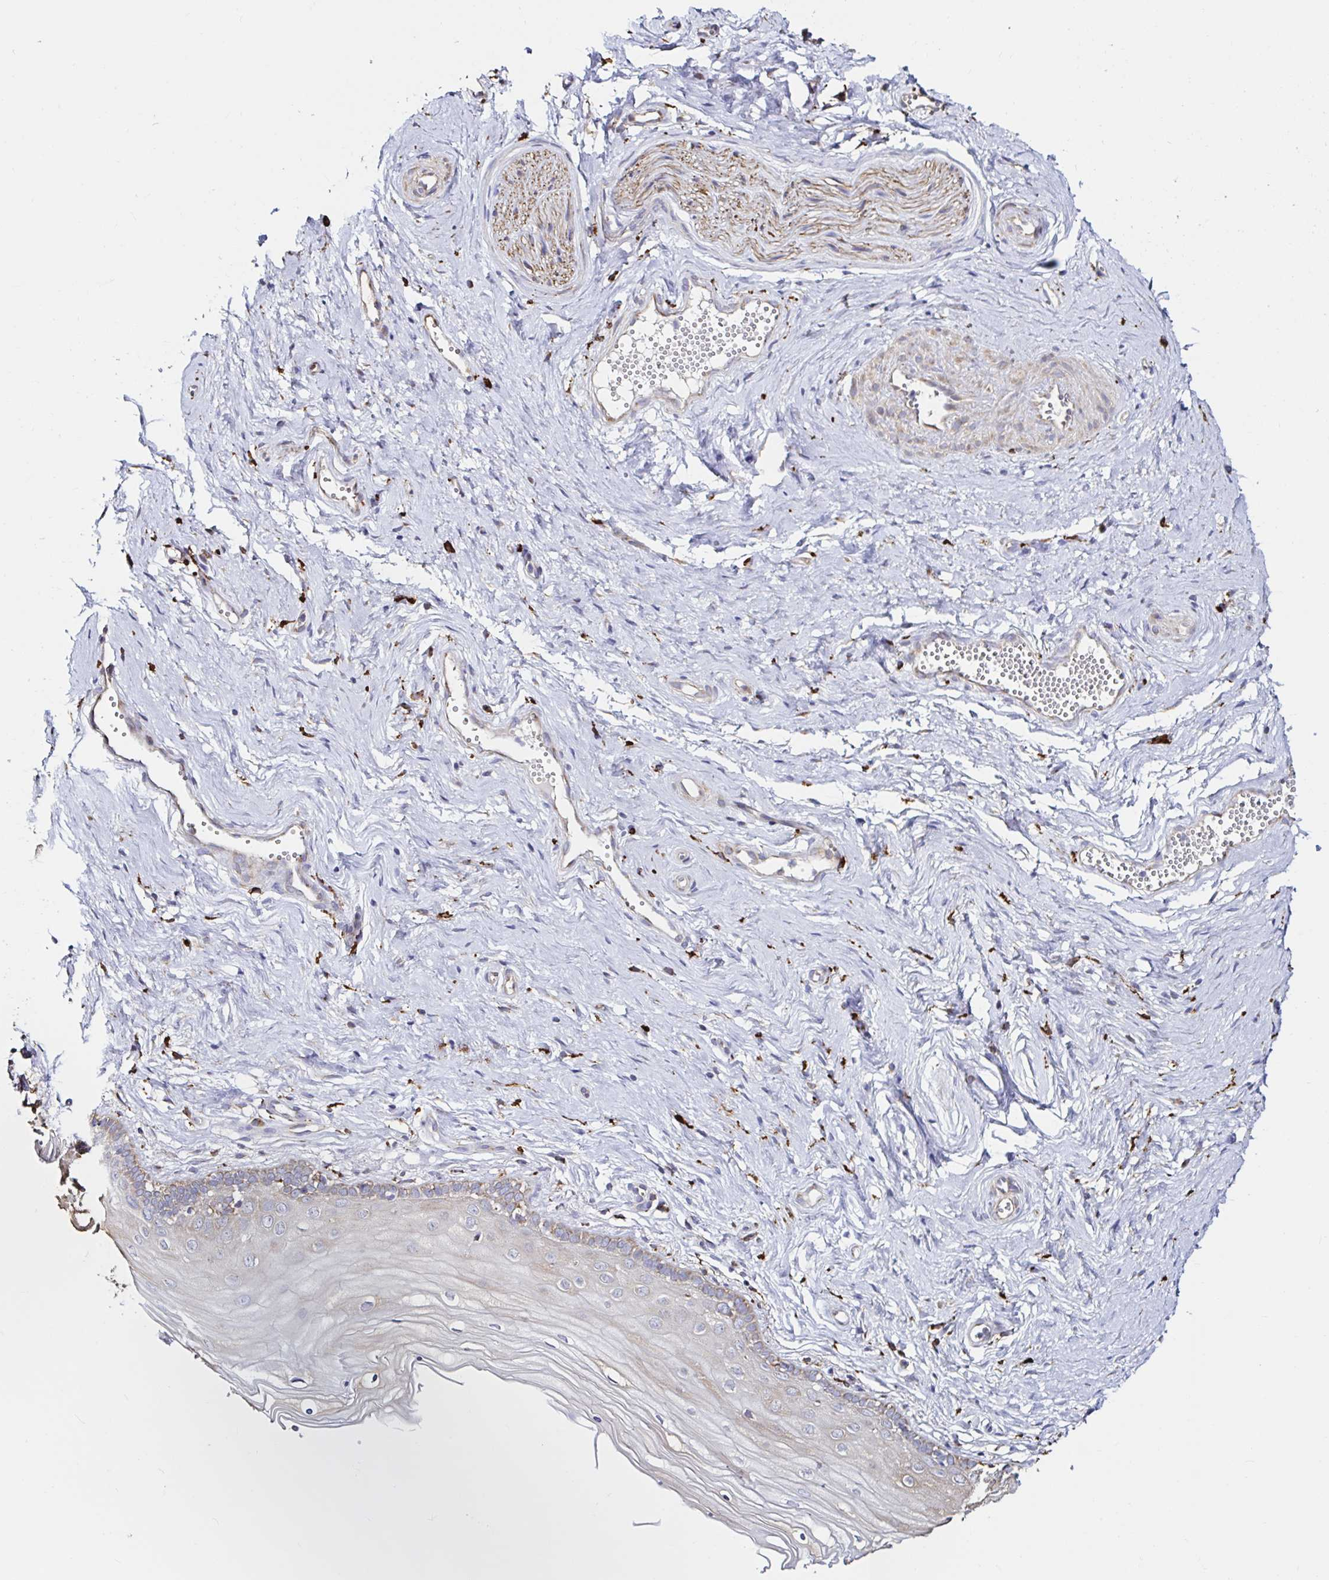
{"staining": {"intensity": "weak", "quantity": "25%-75%", "location": "cytoplasmic/membranous"}, "tissue": "vagina", "cell_type": "Squamous epithelial cells", "image_type": "normal", "snomed": [{"axis": "morphology", "description": "Normal tissue, NOS"}, {"axis": "topography", "description": "Vagina"}], "caption": "A brown stain labels weak cytoplasmic/membranous positivity of a protein in squamous epithelial cells of unremarkable human vagina.", "gene": "MSR1", "patient": {"sex": "female", "age": 38}}